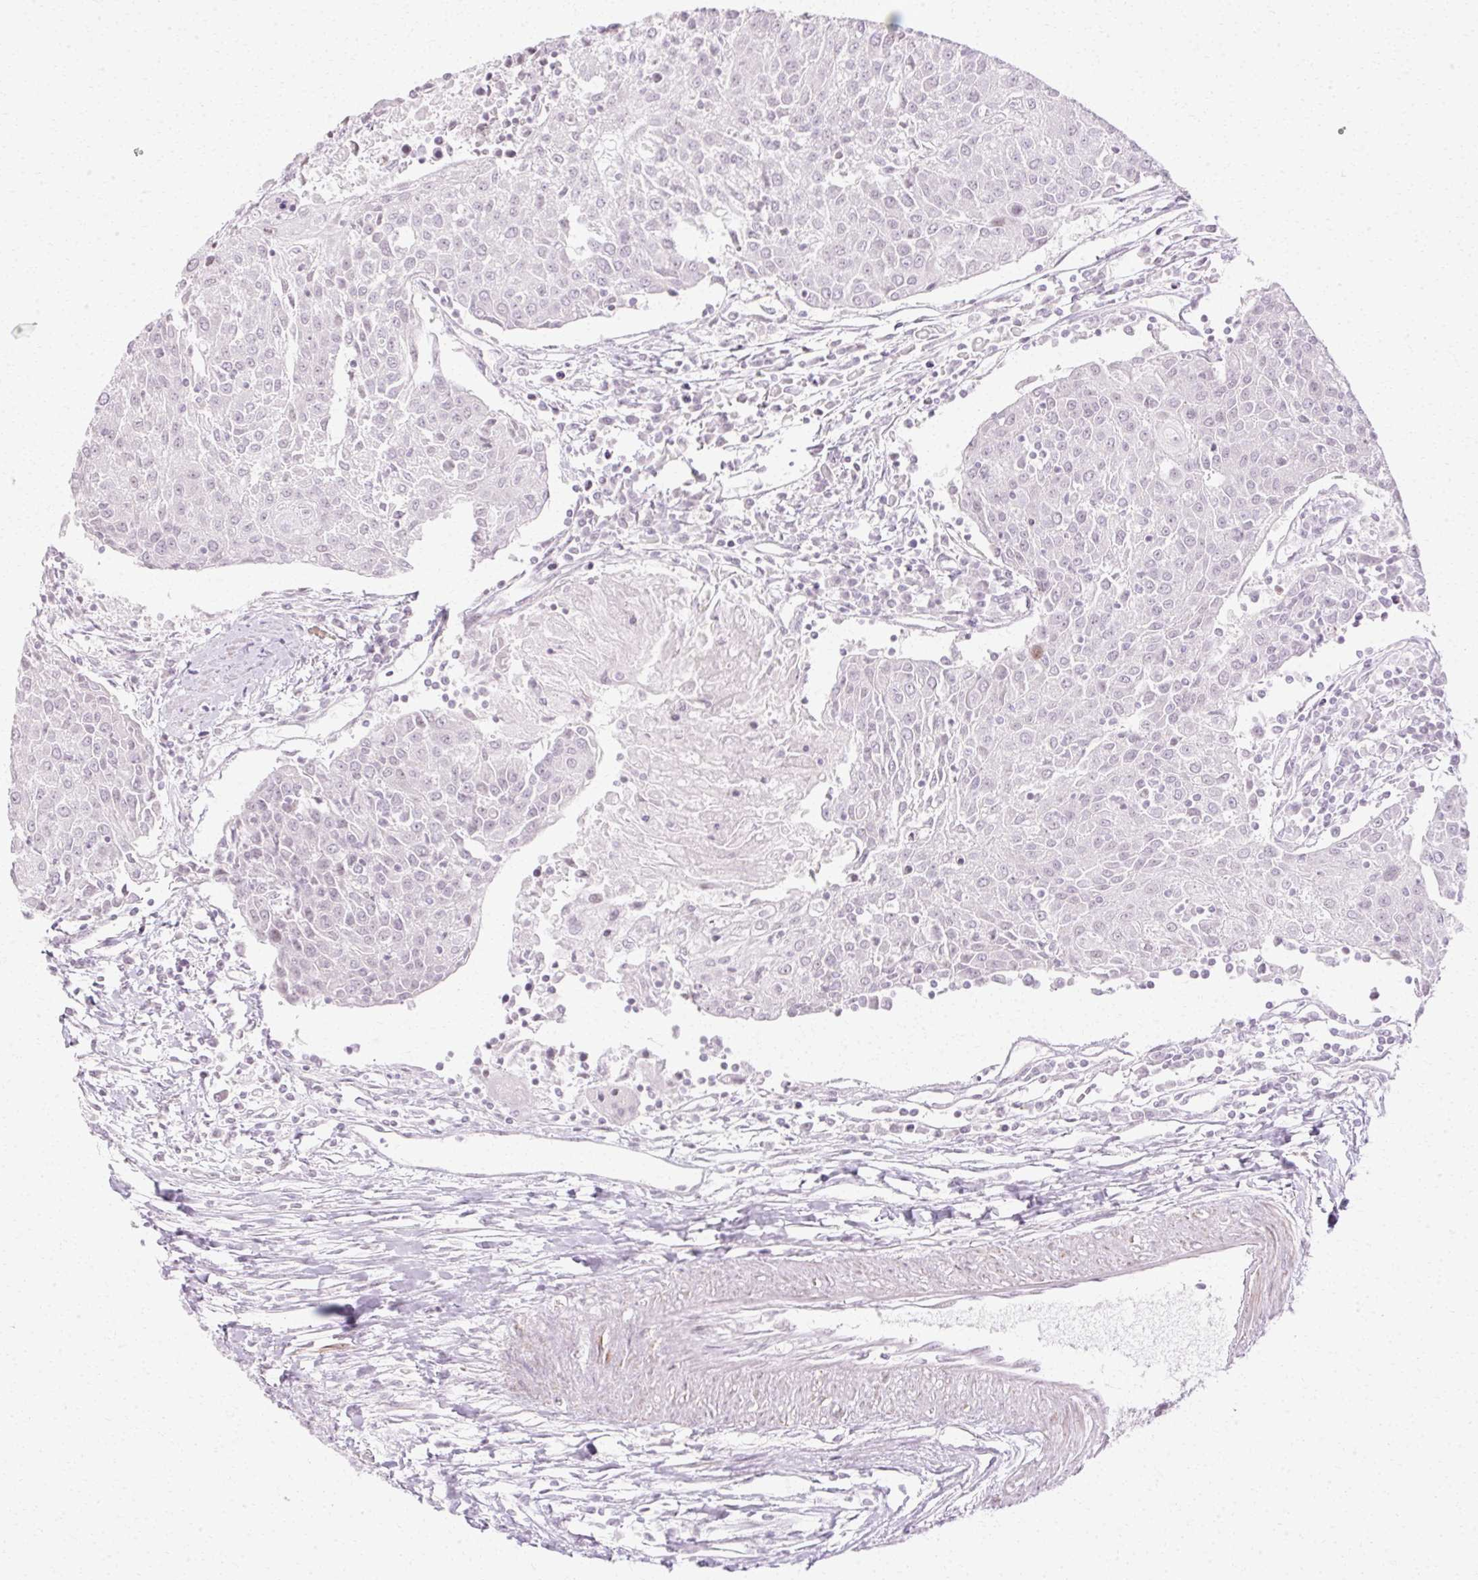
{"staining": {"intensity": "negative", "quantity": "none", "location": "none"}, "tissue": "urothelial cancer", "cell_type": "Tumor cells", "image_type": "cancer", "snomed": [{"axis": "morphology", "description": "Urothelial carcinoma, High grade"}, {"axis": "topography", "description": "Urinary bladder"}], "caption": "Protein analysis of urothelial carcinoma (high-grade) exhibits no significant staining in tumor cells.", "gene": "C3orf49", "patient": {"sex": "female", "age": 85}}